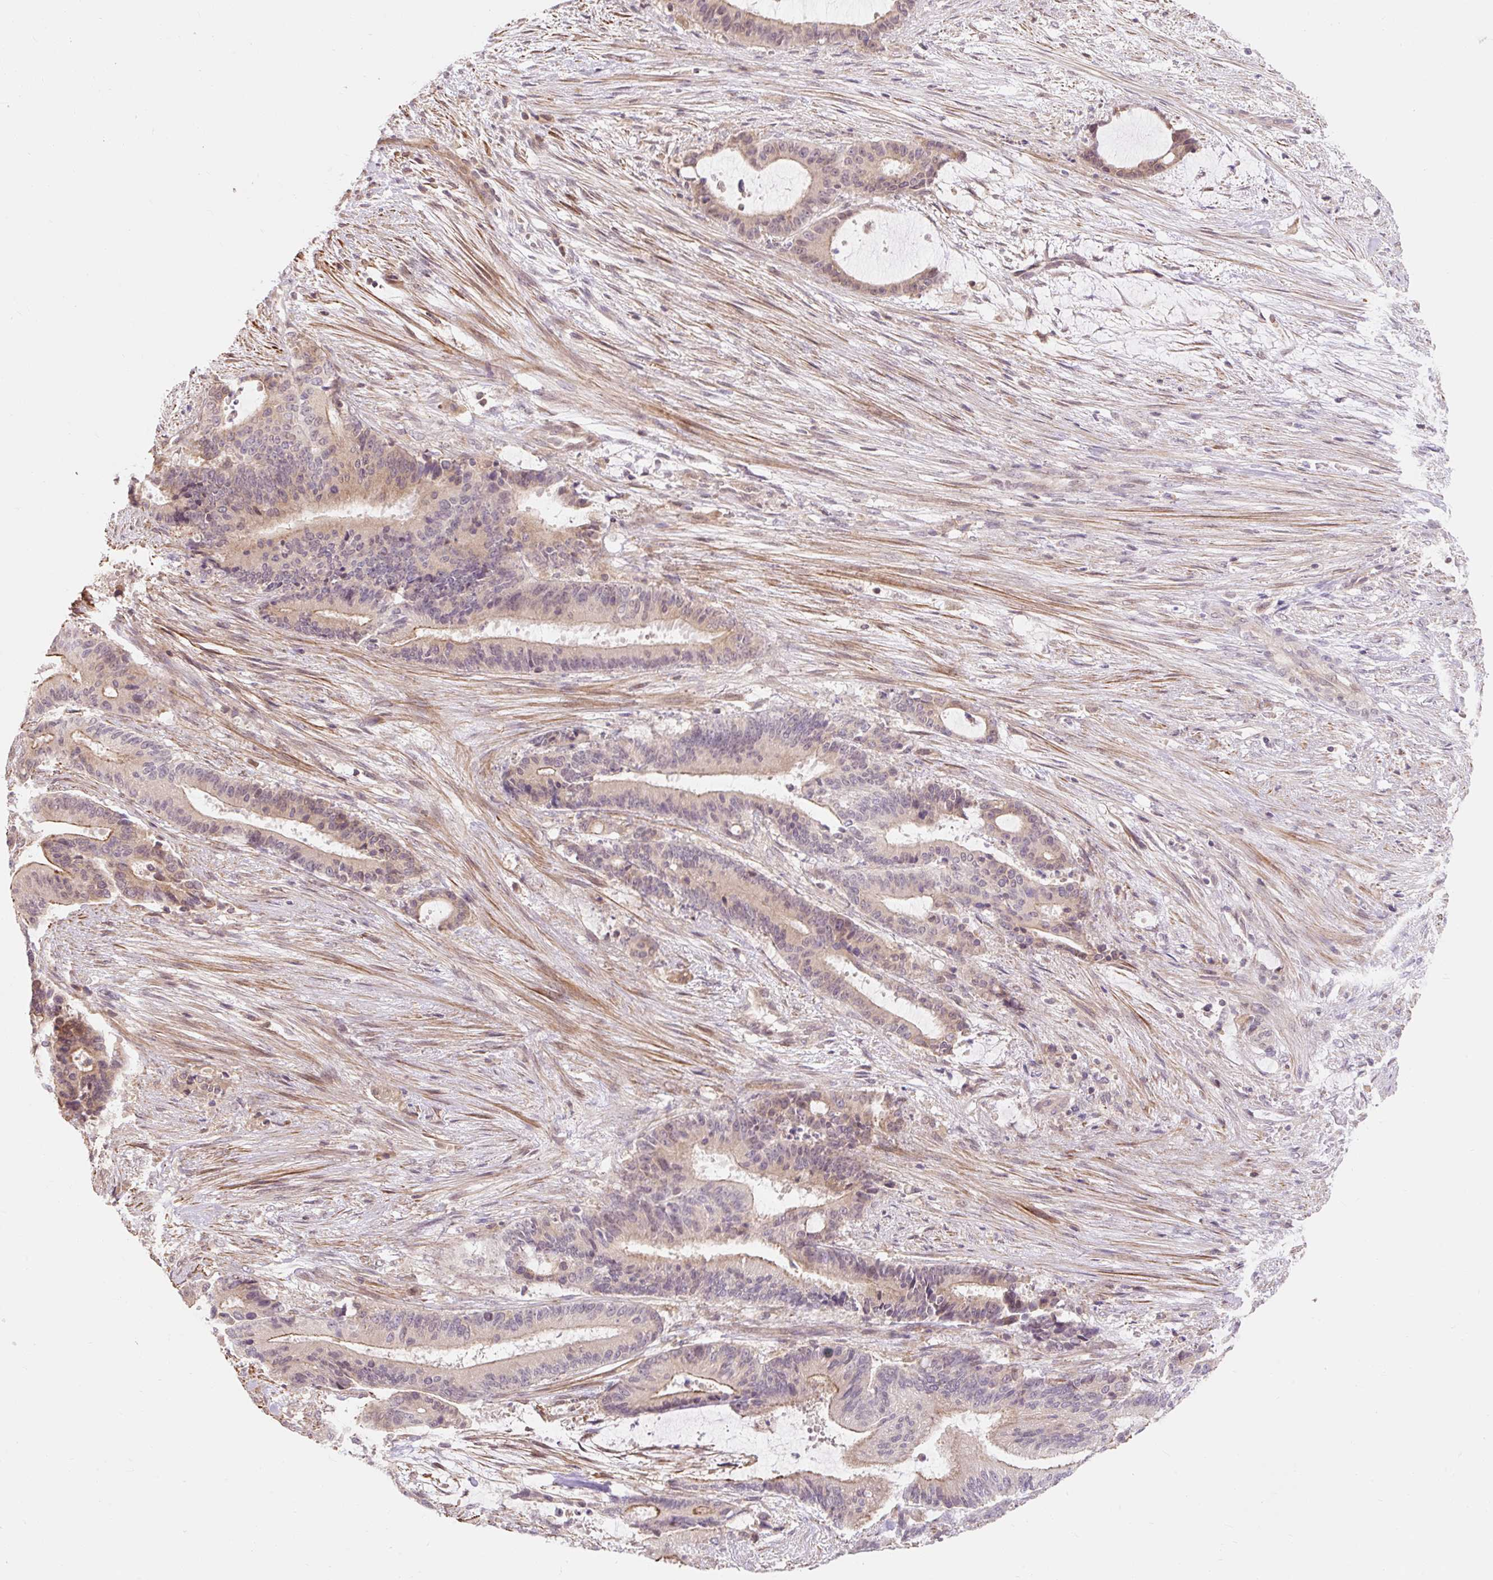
{"staining": {"intensity": "weak", "quantity": "<25%", "location": "cytoplasmic/membranous"}, "tissue": "liver cancer", "cell_type": "Tumor cells", "image_type": "cancer", "snomed": [{"axis": "morphology", "description": "Normal tissue, NOS"}, {"axis": "morphology", "description": "Cholangiocarcinoma"}, {"axis": "topography", "description": "Liver"}, {"axis": "topography", "description": "Peripheral nerve tissue"}], "caption": "Tumor cells show no significant staining in cholangiocarcinoma (liver). (Brightfield microscopy of DAB (3,3'-diaminobenzidine) immunohistochemistry (IHC) at high magnification).", "gene": "EMC10", "patient": {"sex": "female", "age": 73}}